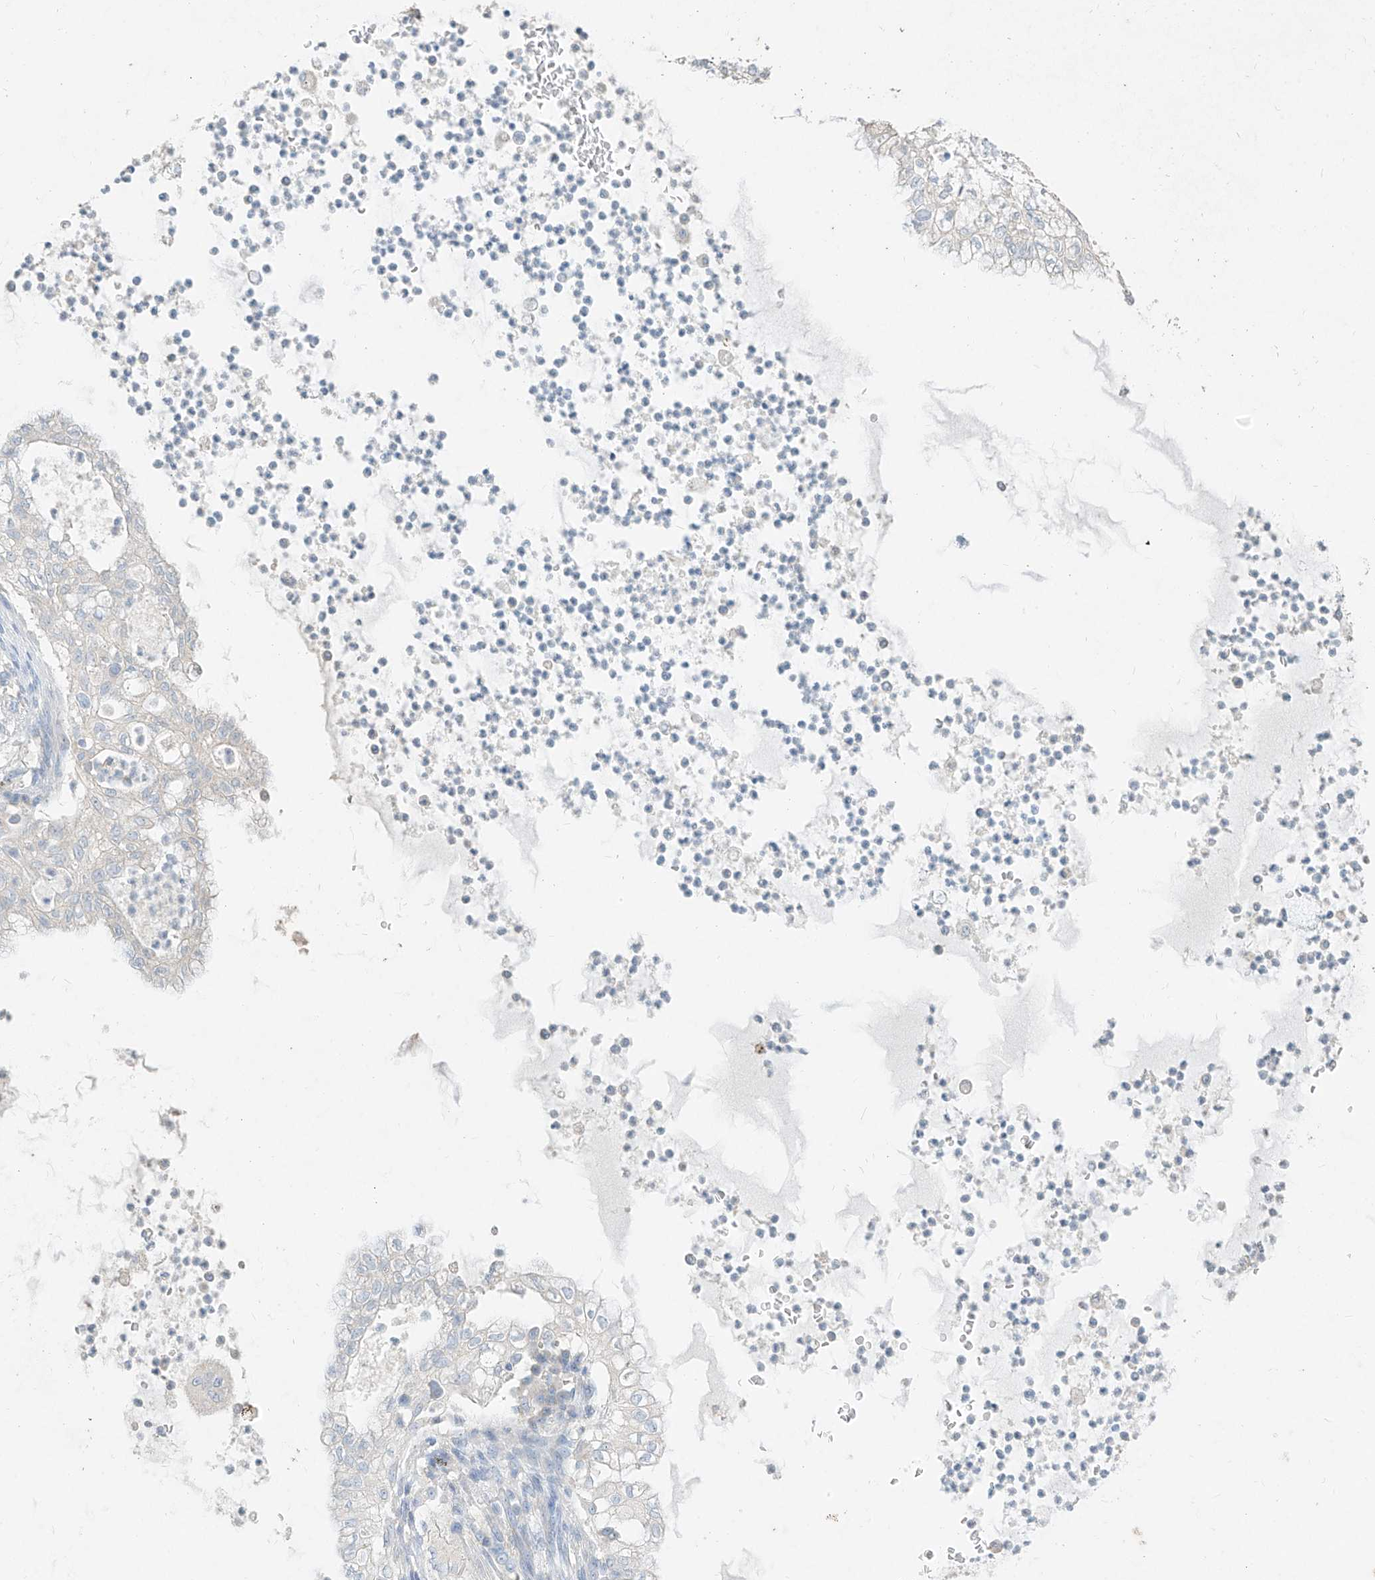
{"staining": {"intensity": "negative", "quantity": "none", "location": "none"}, "tissue": "lung cancer", "cell_type": "Tumor cells", "image_type": "cancer", "snomed": [{"axis": "morphology", "description": "Adenocarcinoma, NOS"}, {"axis": "topography", "description": "Lung"}], "caption": "Protein analysis of adenocarcinoma (lung) shows no significant positivity in tumor cells.", "gene": "ZZEF1", "patient": {"sex": "female", "age": 70}}